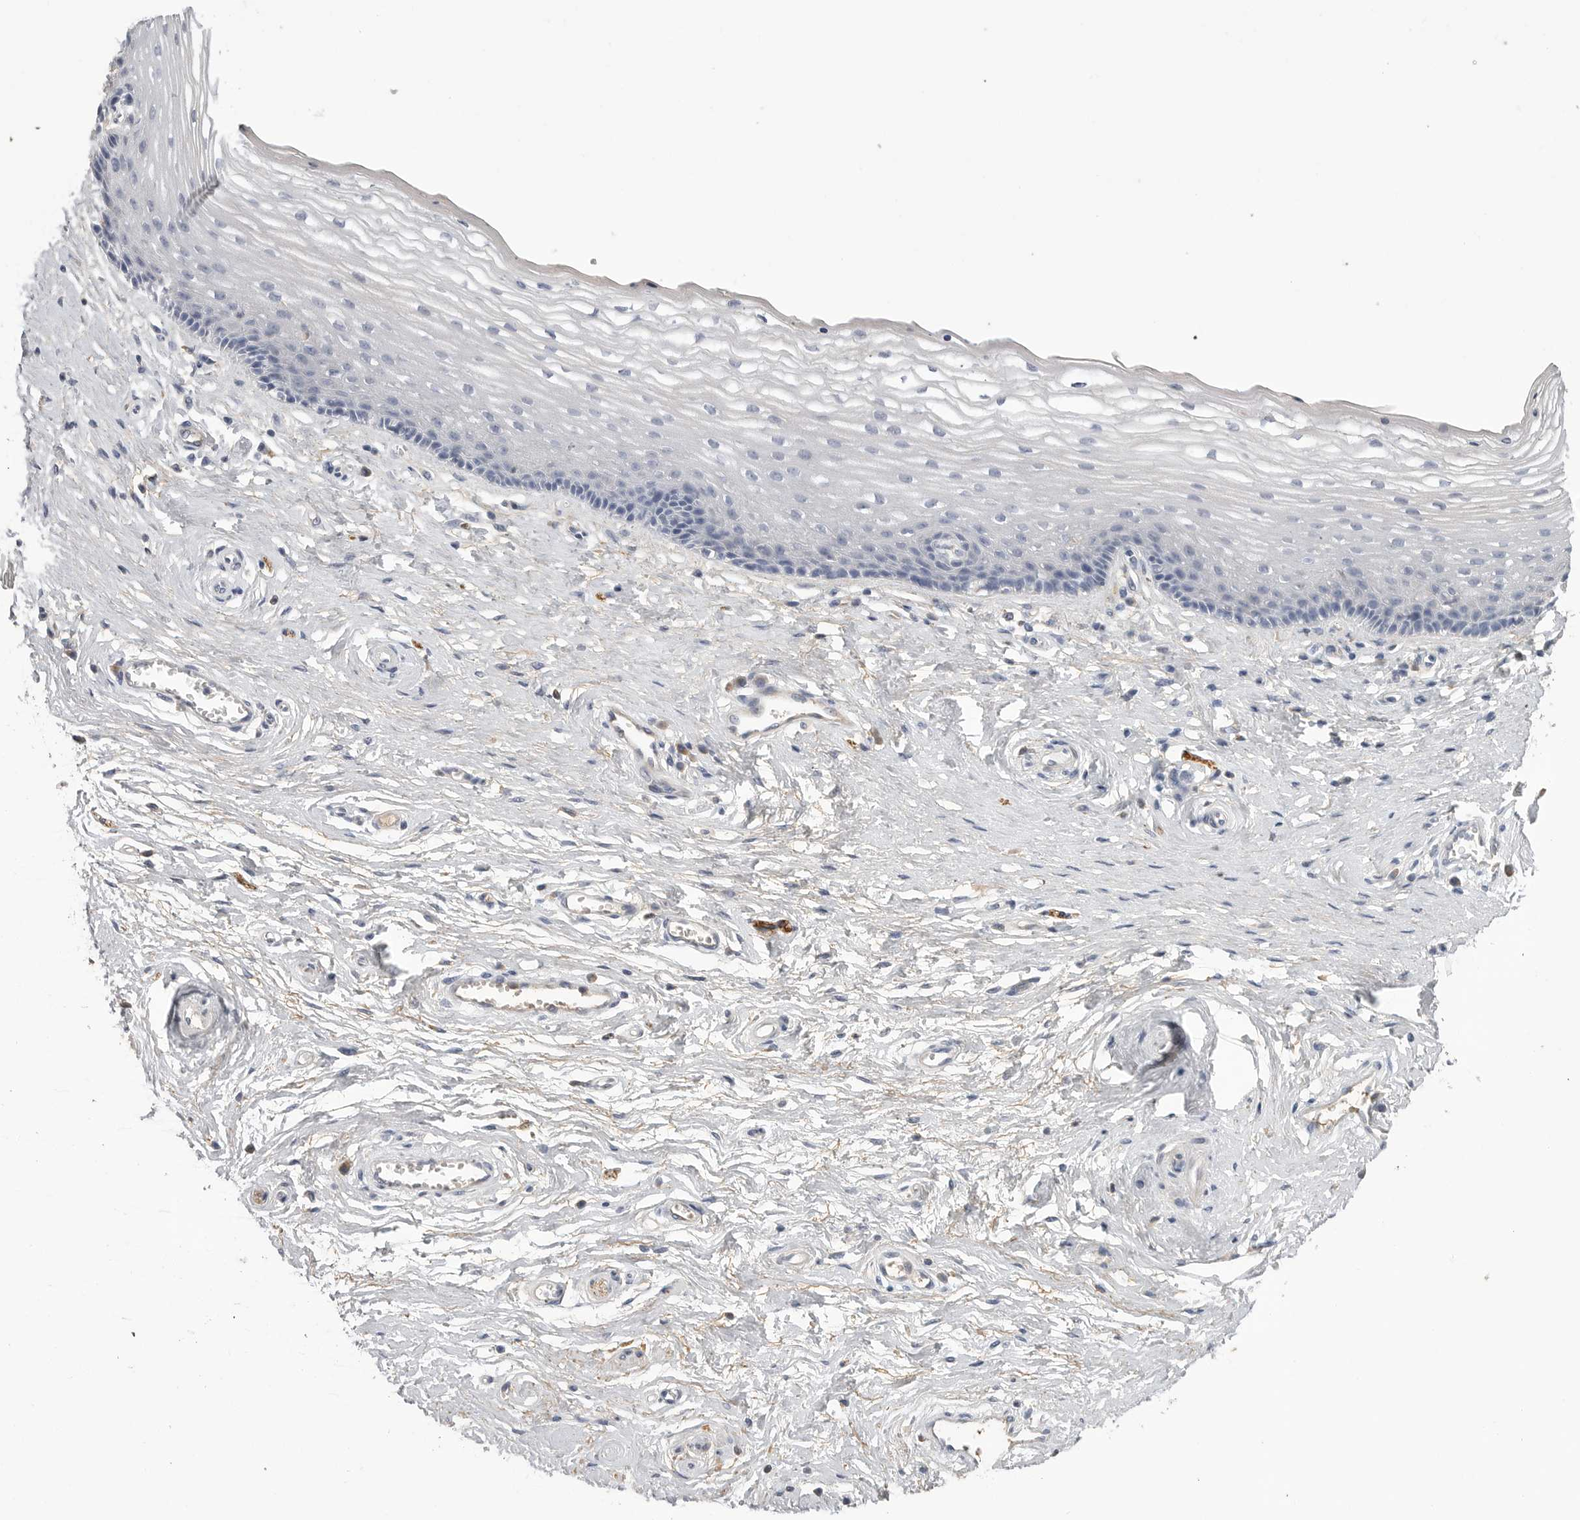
{"staining": {"intensity": "negative", "quantity": "none", "location": "none"}, "tissue": "vagina", "cell_type": "Squamous epithelial cells", "image_type": "normal", "snomed": [{"axis": "morphology", "description": "Normal tissue, NOS"}, {"axis": "topography", "description": "Vagina"}], "caption": "Photomicrograph shows no significant protein expression in squamous epithelial cells of normal vagina. The staining is performed using DAB (3,3'-diaminobenzidine) brown chromogen with nuclei counter-stained in using hematoxylin.", "gene": "SDC3", "patient": {"sex": "female", "age": 46}}